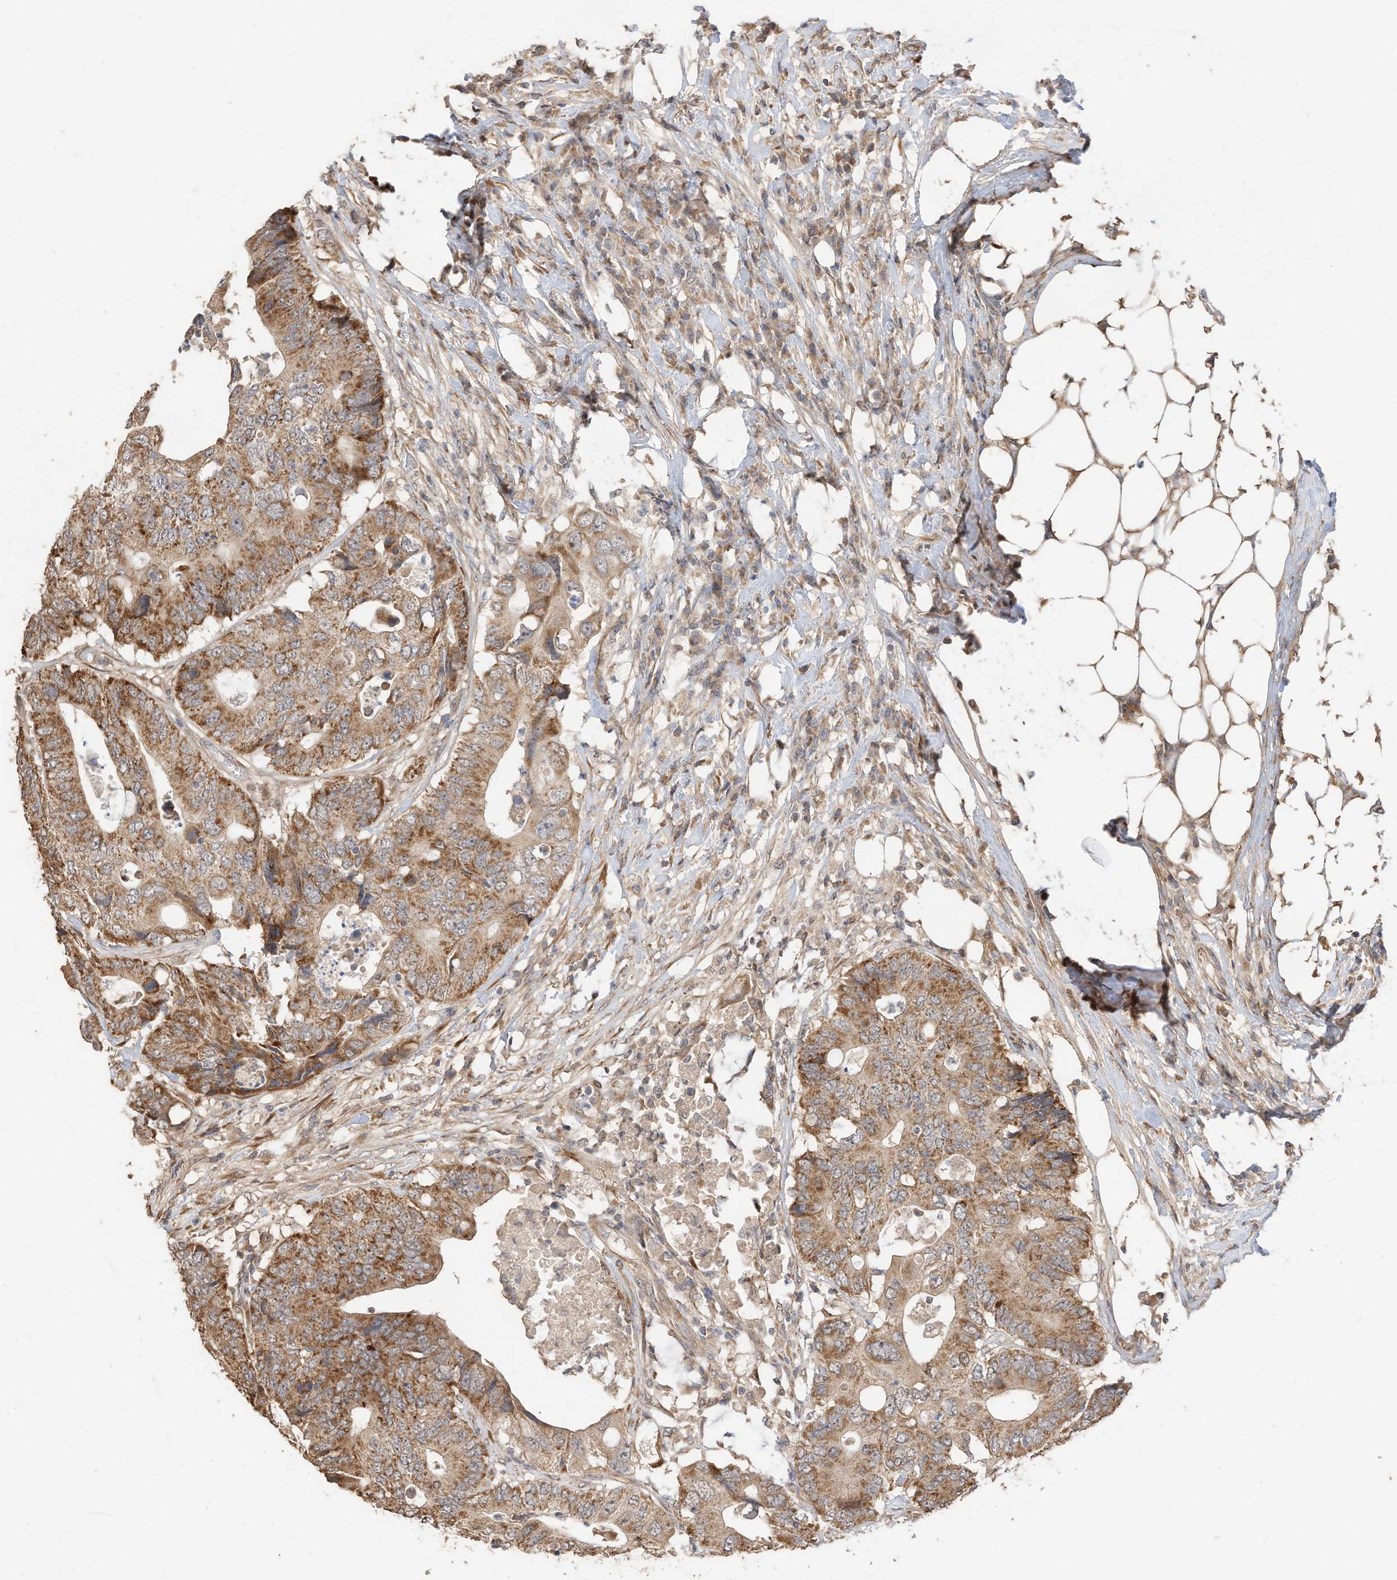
{"staining": {"intensity": "moderate", "quantity": ">75%", "location": "cytoplasmic/membranous"}, "tissue": "colorectal cancer", "cell_type": "Tumor cells", "image_type": "cancer", "snomed": [{"axis": "morphology", "description": "Adenocarcinoma, NOS"}, {"axis": "topography", "description": "Colon"}], "caption": "A micrograph of human colorectal cancer (adenocarcinoma) stained for a protein displays moderate cytoplasmic/membranous brown staining in tumor cells.", "gene": "CAGE1", "patient": {"sex": "male", "age": 71}}